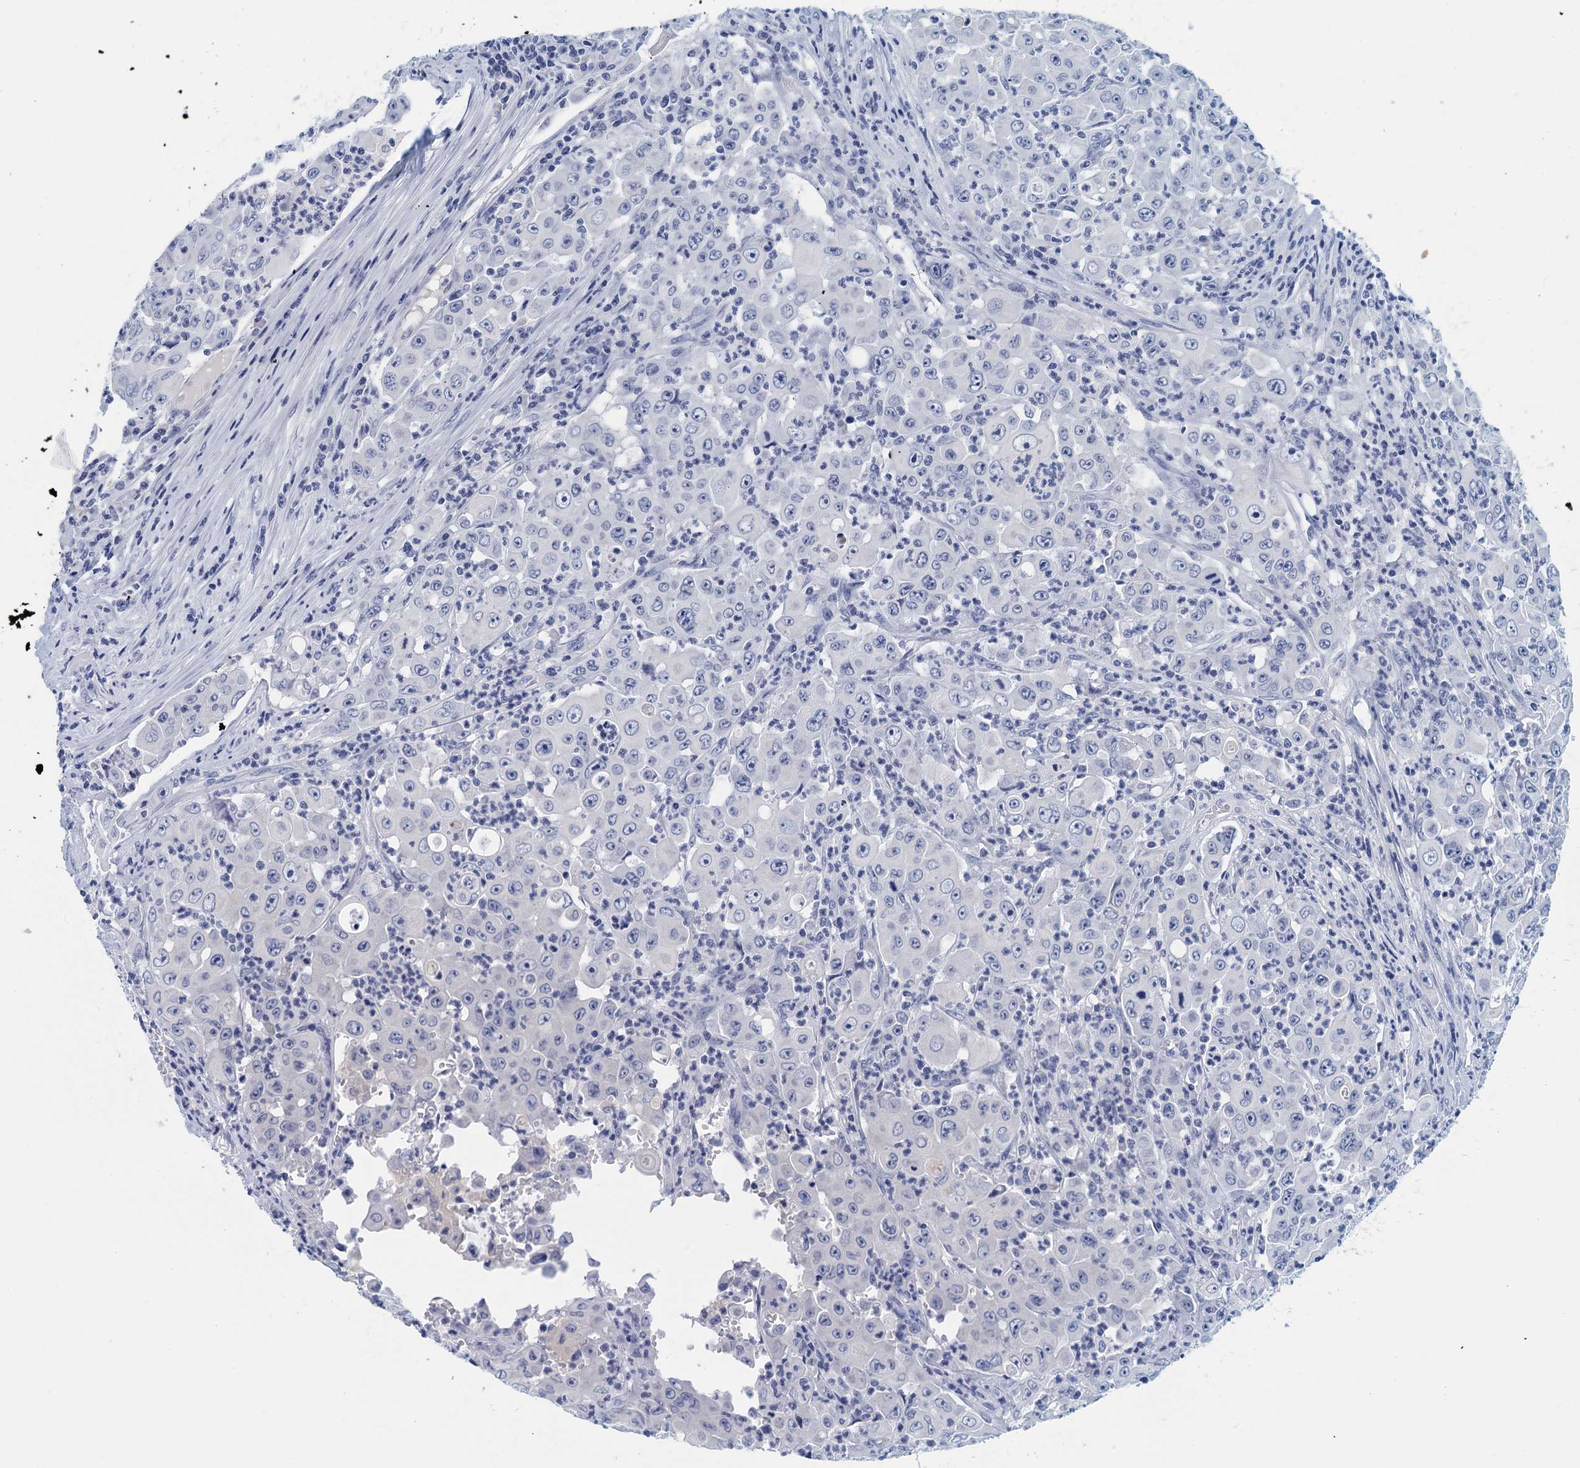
{"staining": {"intensity": "negative", "quantity": "none", "location": "none"}, "tissue": "colorectal cancer", "cell_type": "Tumor cells", "image_type": "cancer", "snomed": [{"axis": "morphology", "description": "Adenocarcinoma, NOS"}, {"axis": "topography", "description": "Colon"}], "caption": "Tumor cells are negative for protein expression in human colorectal cancer (adenocarcinoma).", "gene": "CYP51A1", "patient": {"sex": "male", "age": 51}}